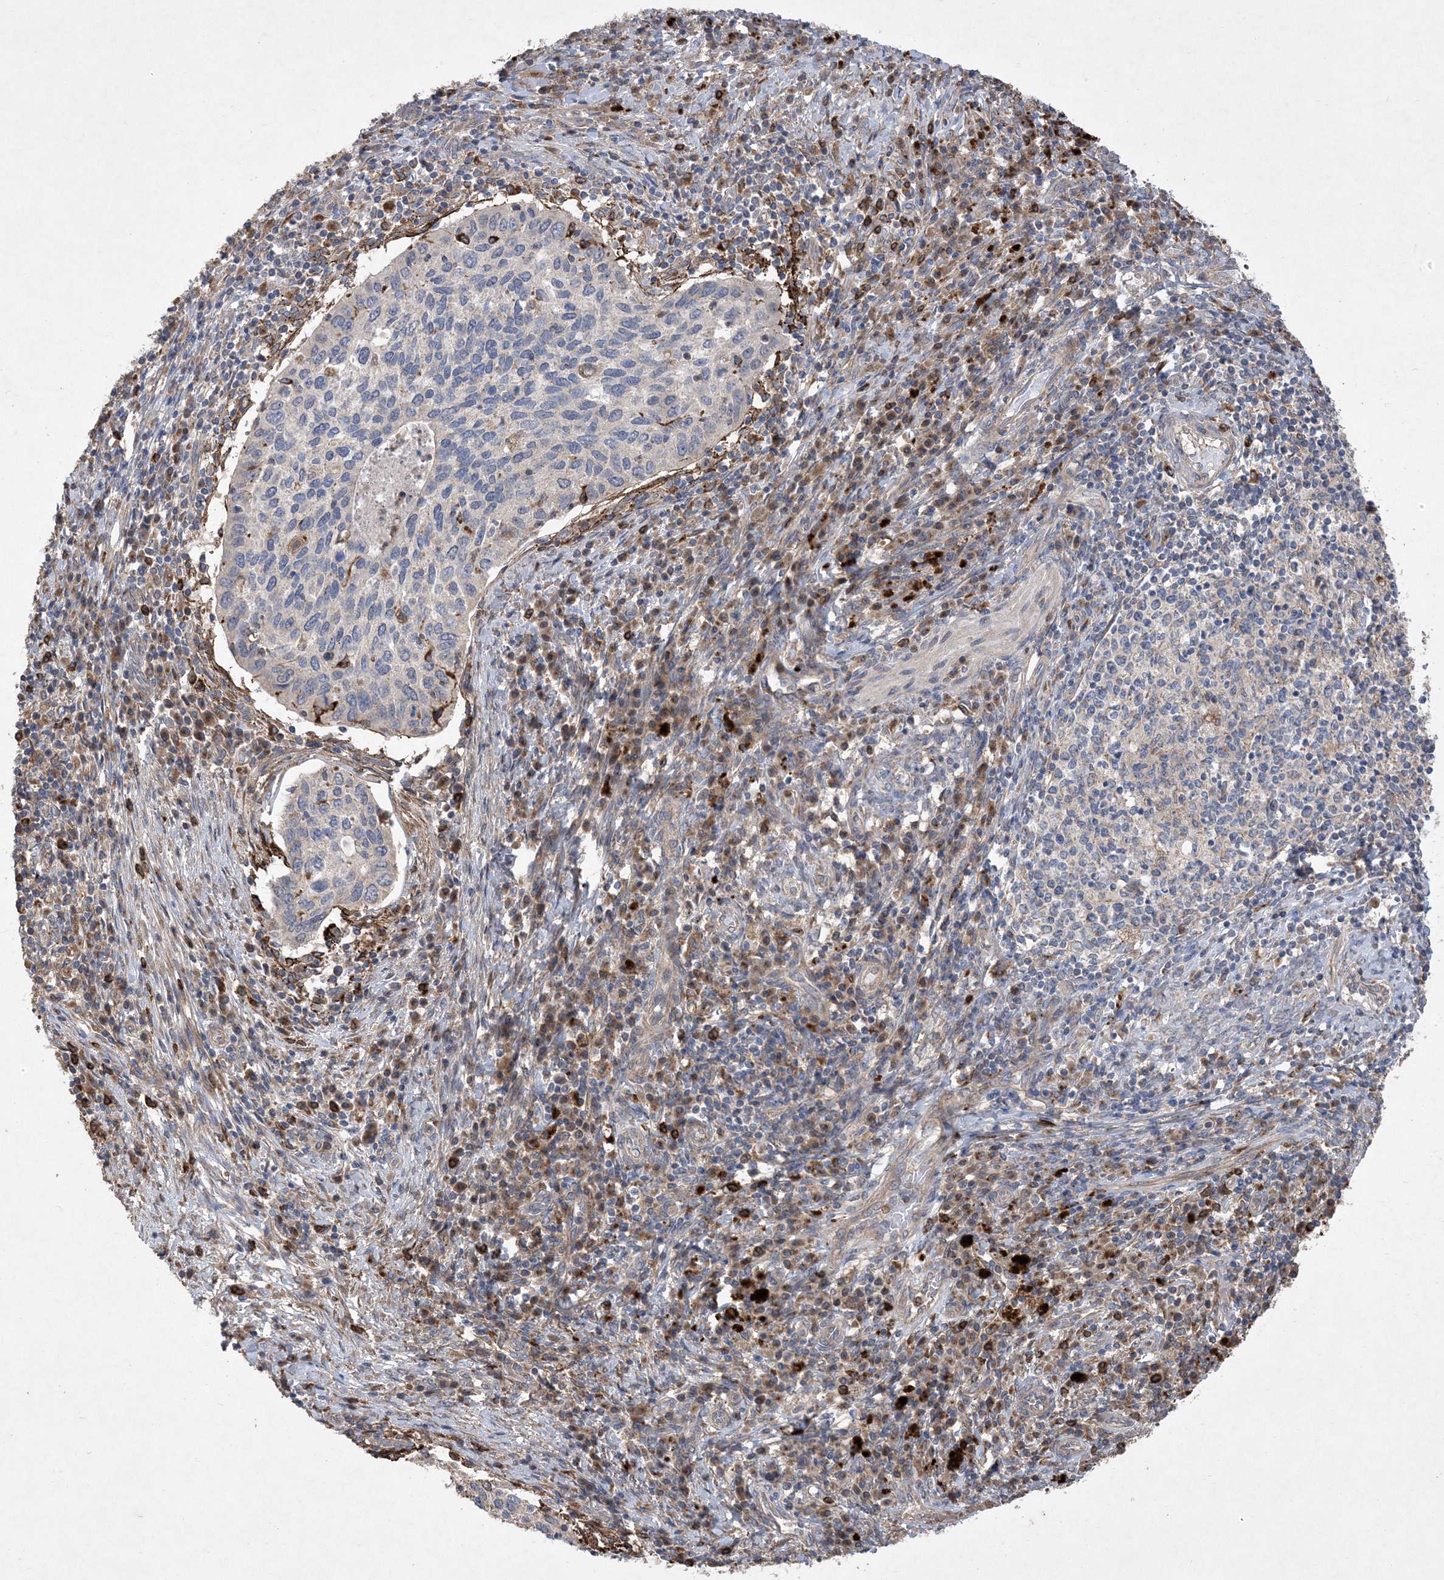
{"staining": {"intensity": "negative", "quantity": "none", "location": "none"}, "tissue": "cervical cancer", "cell_type": "Tumor cells", "image_type": "cancer", "snomed": [{"axis": "morphology", "description": "Squamous cell carcinoma, NOS"}, {"axis": "topography", "description": "Cervix"}], "caption": "High power microscopy photomicrograph of an IHC histopathology image of cervical cancer (squamous cell carcinoma), revealing no significant expression in tumor cells.", "gene": "MASP2", "patient": {"sex": "female", "age": 38}}